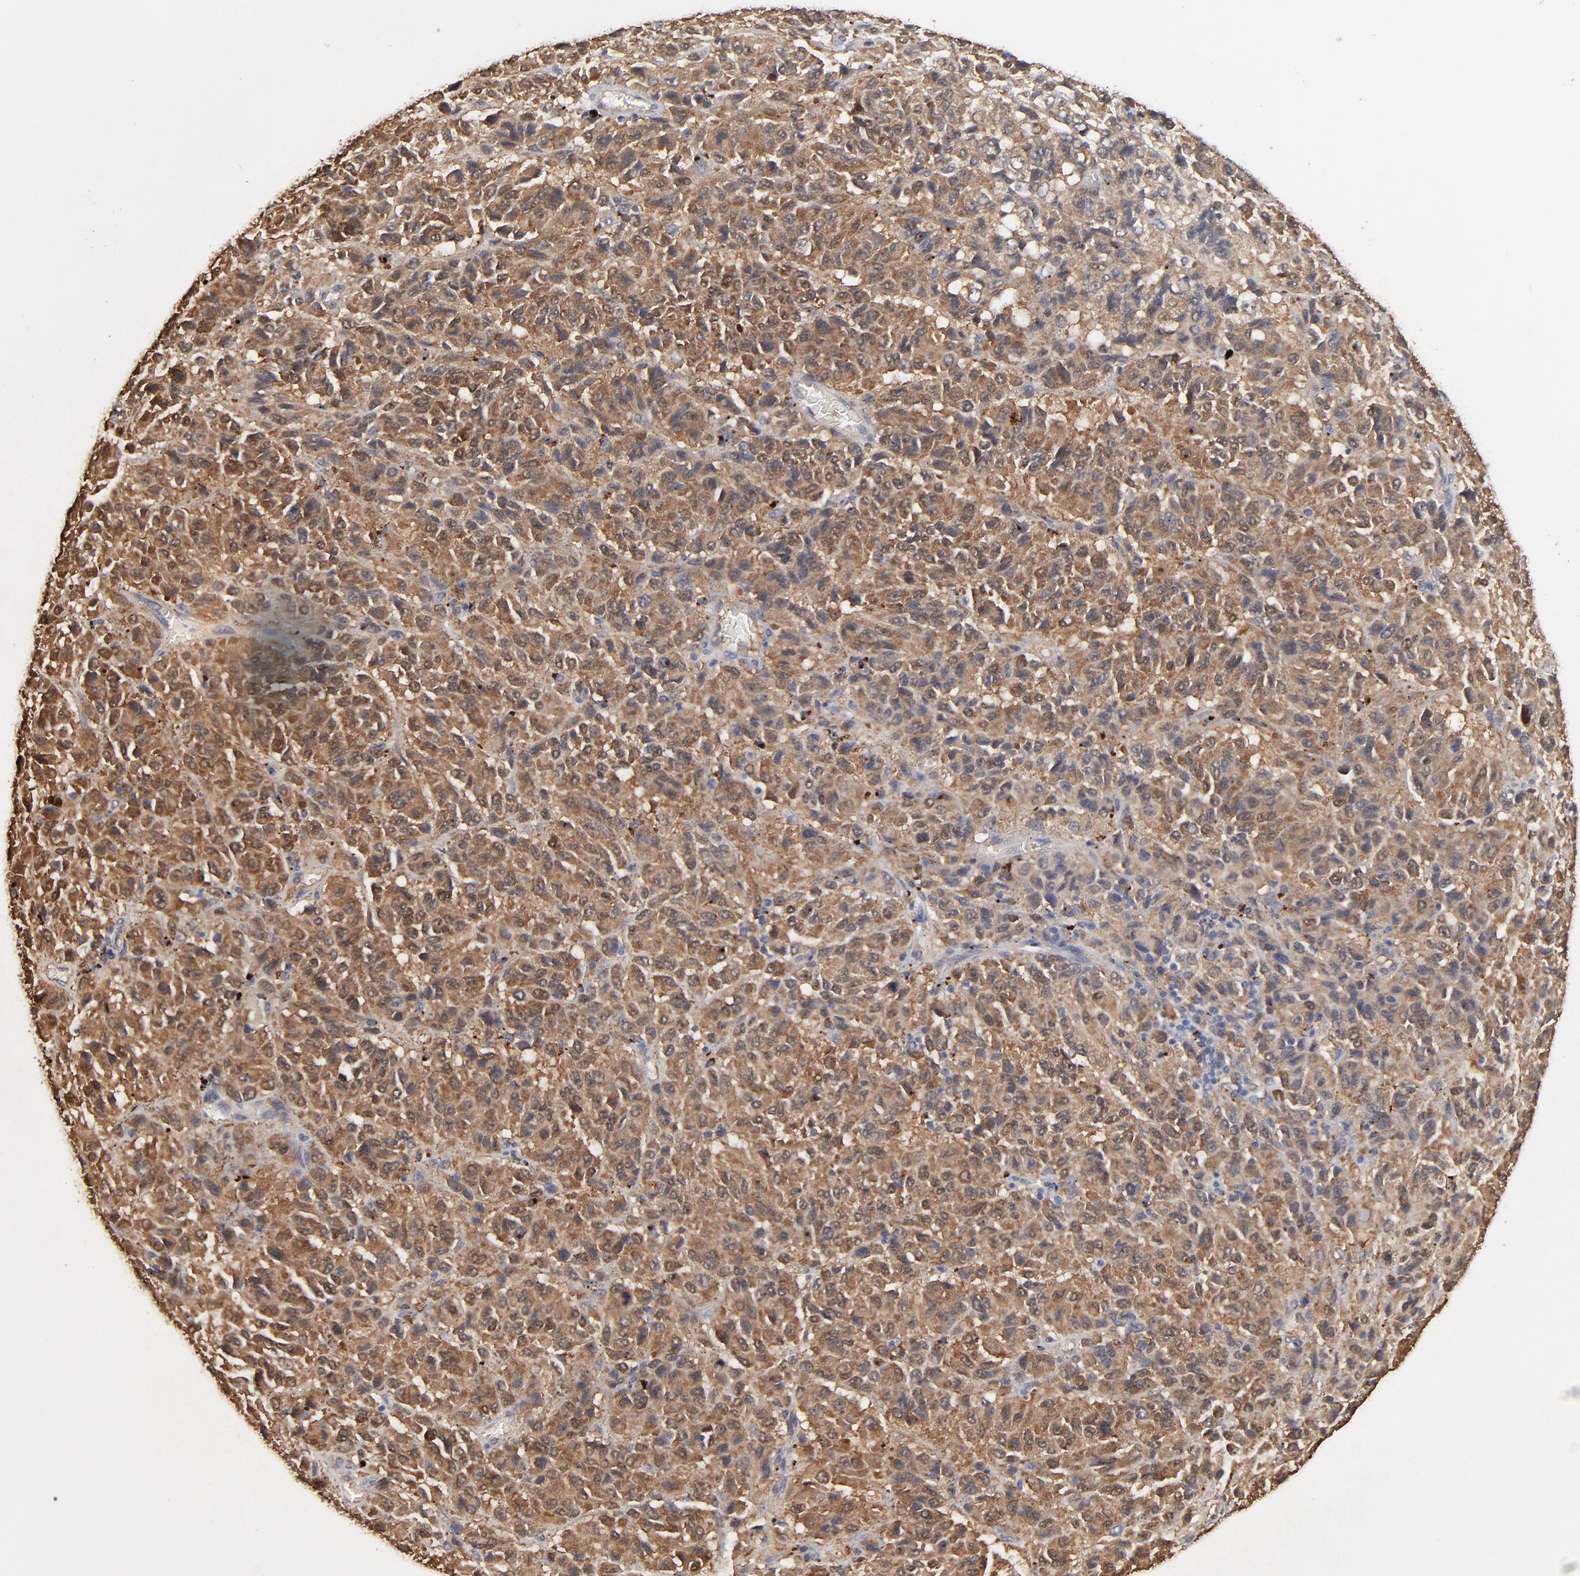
{"staining": {"intensity": "strong", "quantity": ">75%", "location": "cytoplasmic/membranous"}, "tissue": "melanoma", "cell_type": "Tumor cells", "image_type": "cancer", "snomed": [{"axis": "morphology", "description": "Malignant melanoma, Metastatic site"}, {"axis": "topography", "description": "Lung"}], "caption": "Melanoma stained with a brown dye exhibits strong cytoplasmic/membranous positive positivity in about >75% of tumor cells.", "gene": "LGALS3", "patient": {"sex": "male", "age": 64}}